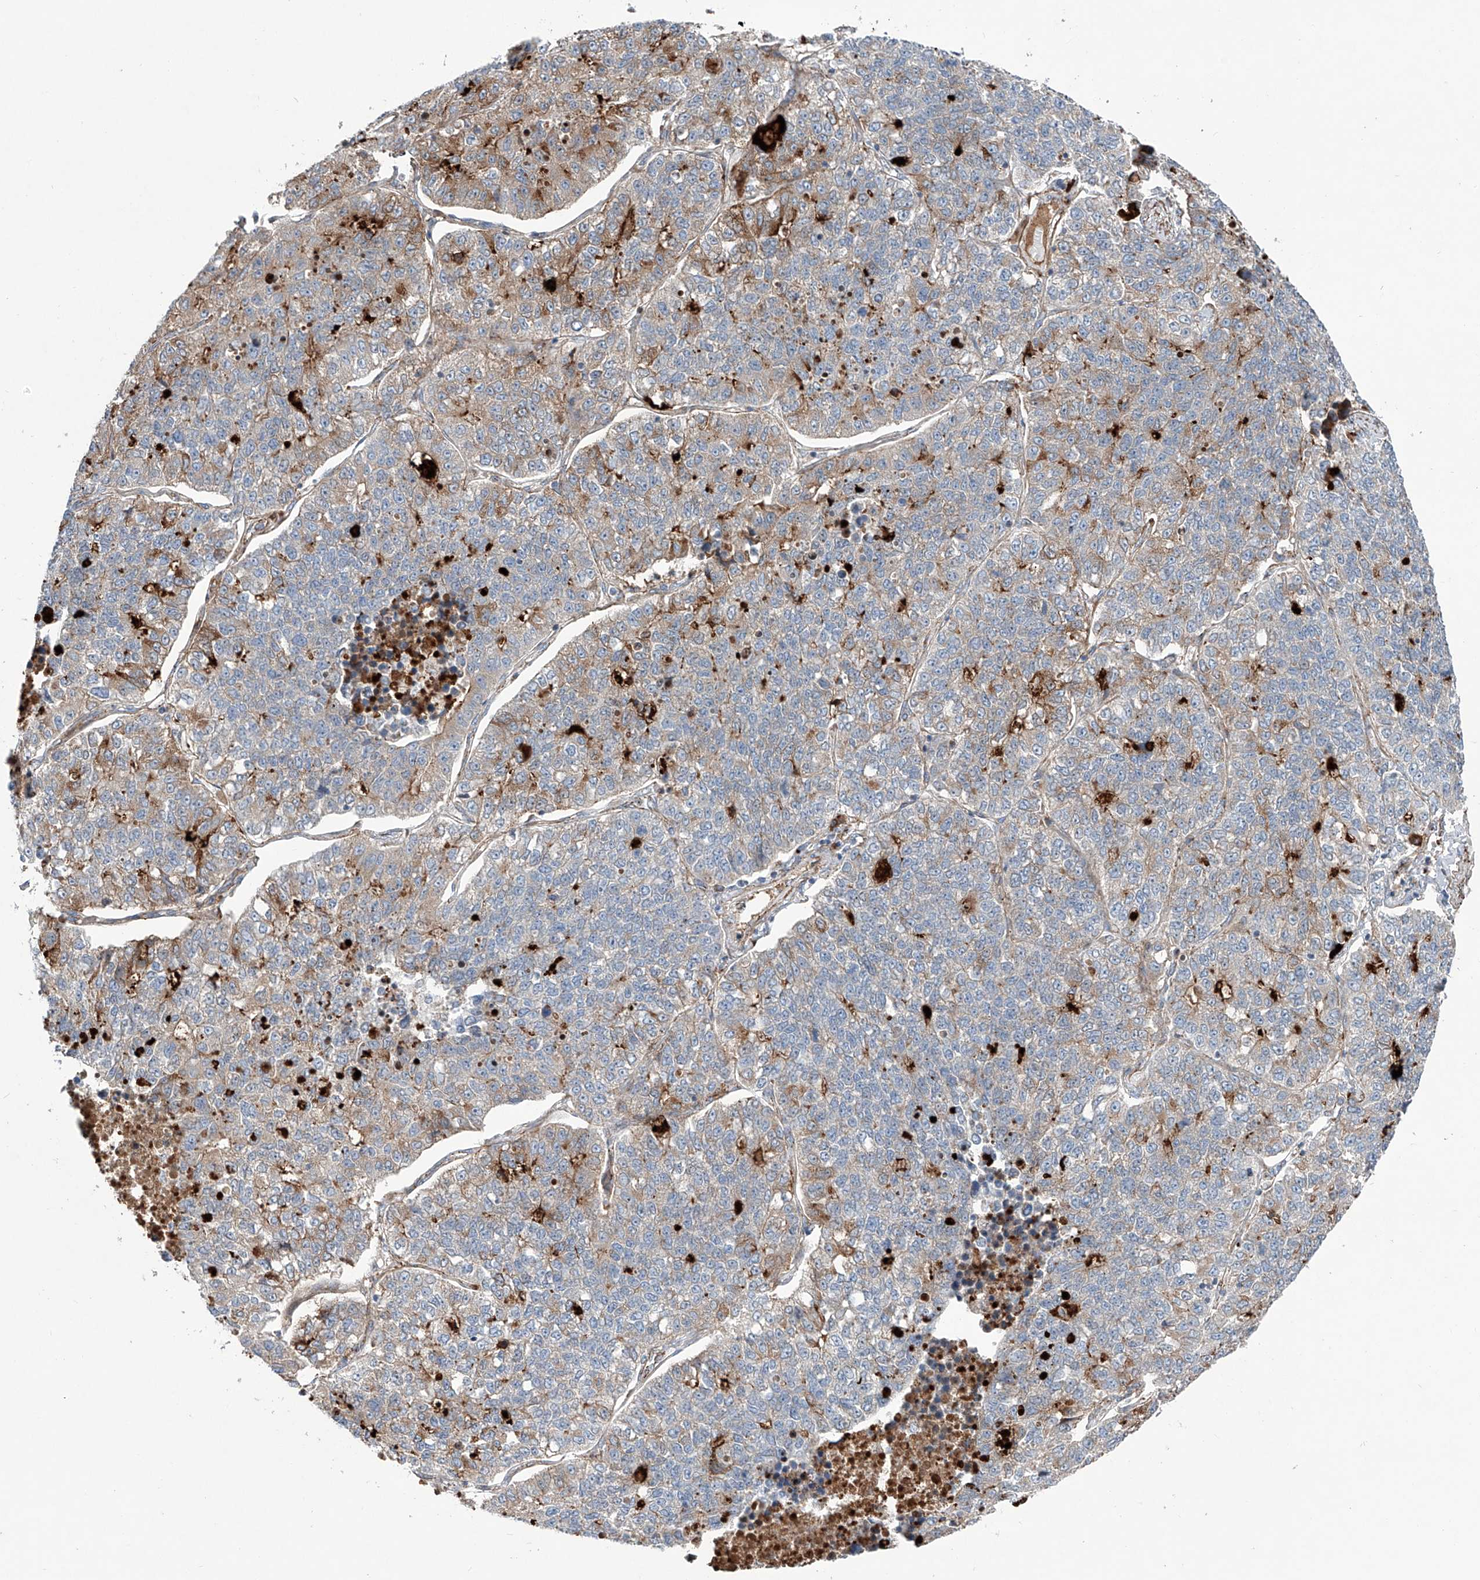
{"staining": {"intensity": "moderate", "quantity": "<25%", "location": "cytoplasmic/membranous"}, "tissue": "lung cancer", "cell_type": "Tumor cells", "image_type": "cancer", "snomed": [{"axis": "morphology", "description": "Adenocarcinoma, NOS"}, {"axis": "topography", "description": "Lung"}], "caption": "Immunohistochemical staining of lung adenocarcinoma demonstrates low levels of moderate cytoplasmic/membranous protein staining in approximately <25% of tumor cells.", "gene": "CDH5", "patient": {"sex": "male", "age": 49}}